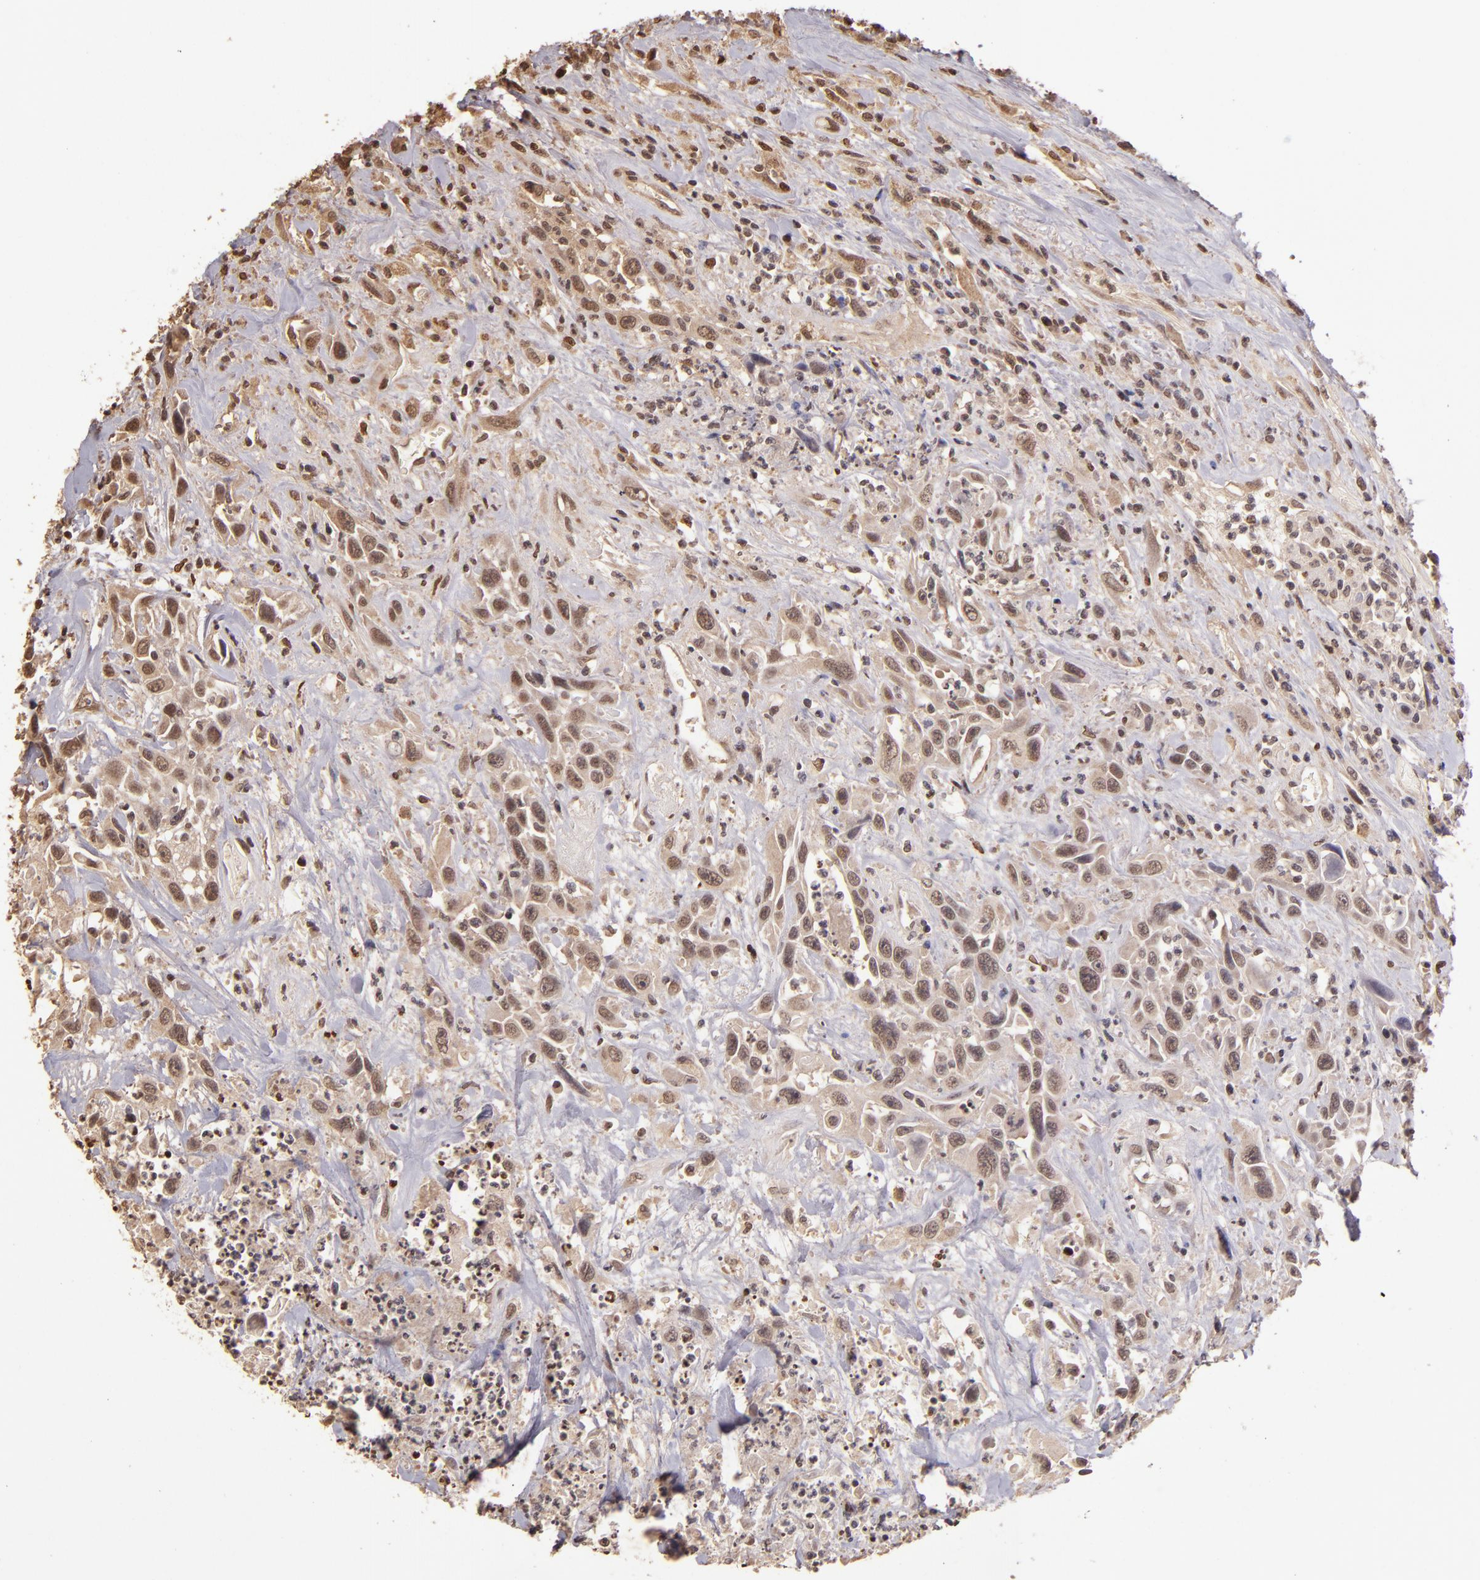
{"staining": {"intensity": "weak", "quantity": ">75%", "location": "cytoplasmic/membranous,nuclear"}, "tissue": "urothelial cancer", "cell_type": "Tumor cells", "image_type": "cancer", "snomed": [{"axis": "morphology", "description": "Urothelial carcinoma, High grade"}, {"axis": "topography", "description": "Urinary bladder"}], "caption": "High-grade urothelial carcinoma stained for a protein (brown) exhibits weak cytoplasmic/membranous and nuclear positive staining in approximately >75% of tumor cells.", "gene": "CUL1", "patient": {"sex": "female", "age": 84}}